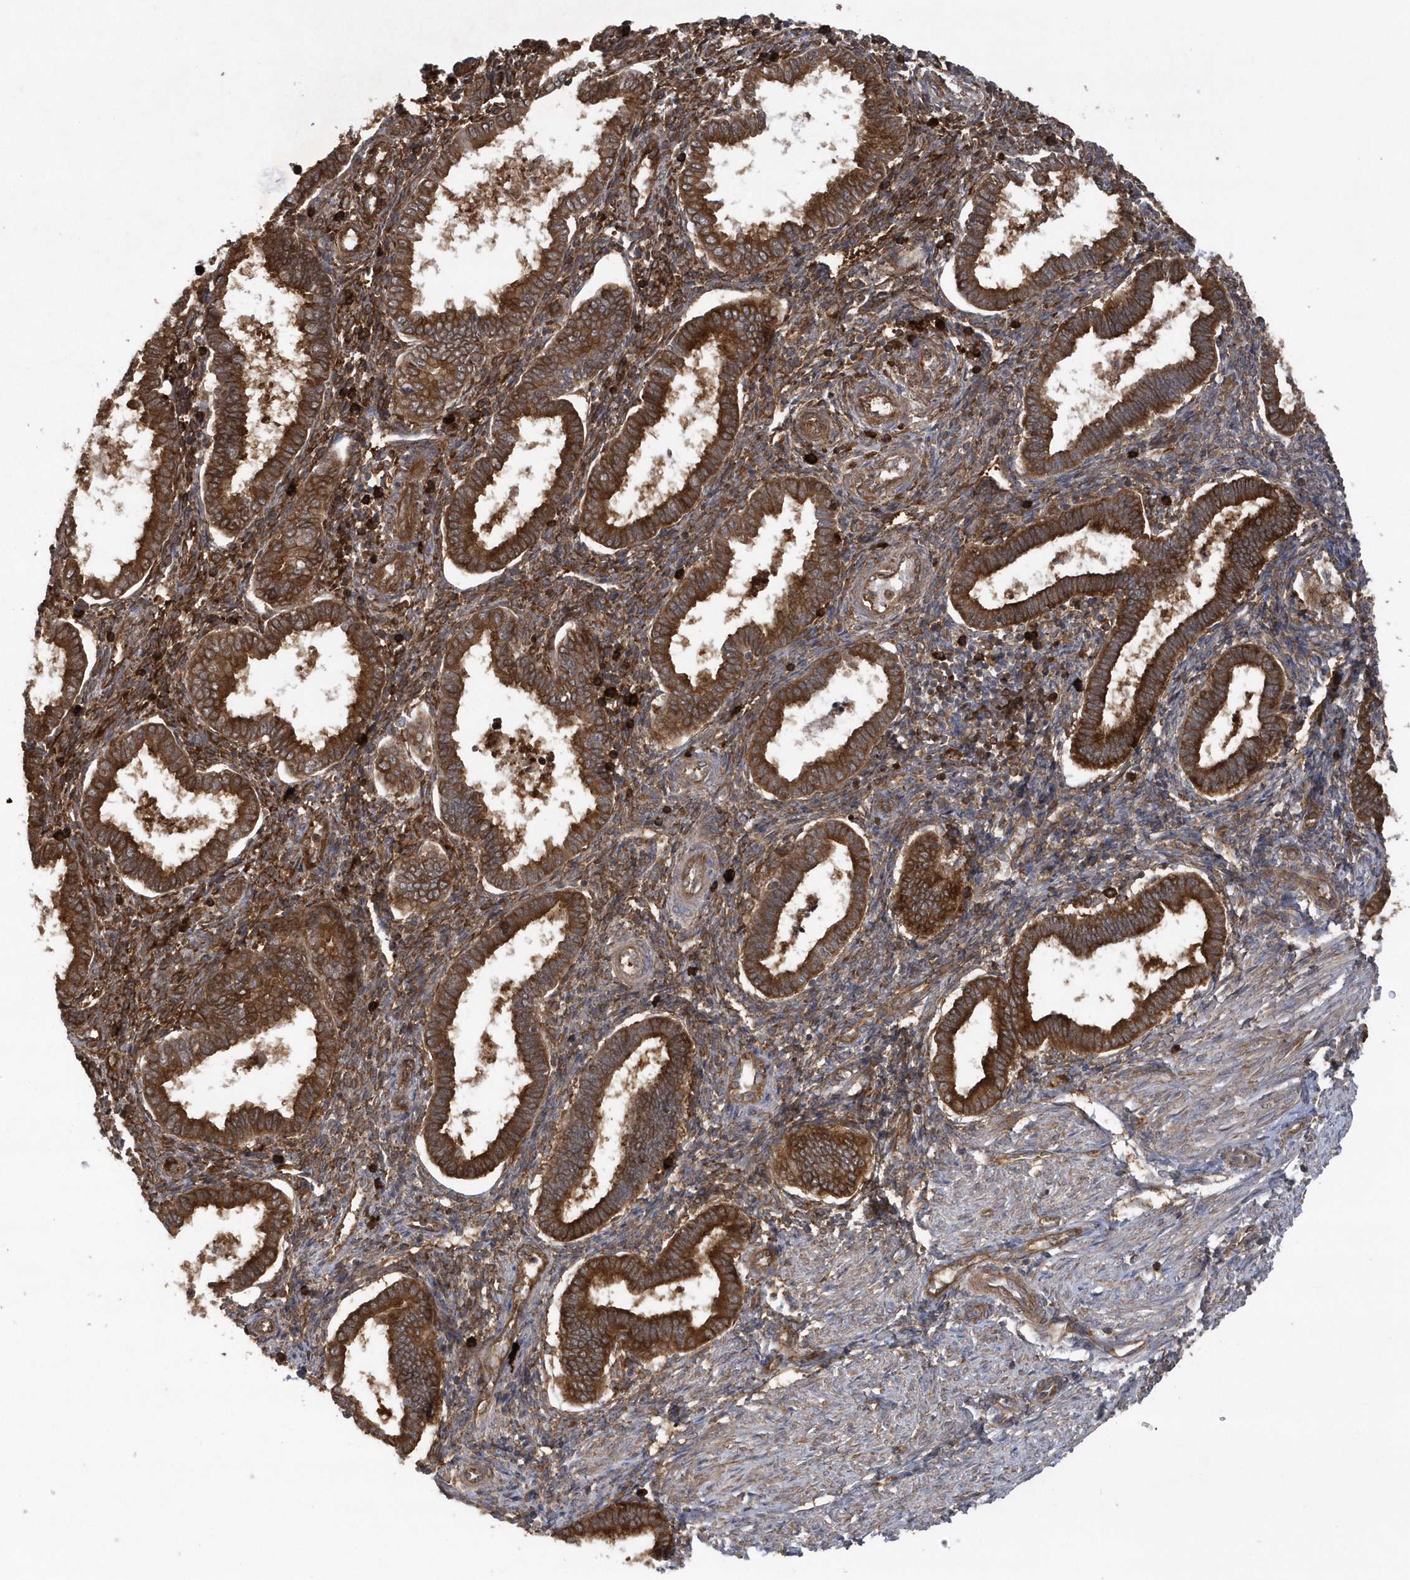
{"staining": {"intensity": "moderate", "quantity": ">75%", "location": "cytoplasmic/membranous"}, "tissue": "endometrium", "cell_type": "Cells in endometrial stroma", "image_type": "normal", "snomed": [{"axis": "morphology", "description": "Normal tissue, NOS"}, {"axis": "topography", "description": "Endometrium"}], "caption": "Endometrium stained with a brown dye displays moderate cytoplasmic/membranous positive positivity in approximately >75% of cells in endometrial stroma.", "gene": "PAICS", "patient": {"sex": "female", "age": 24}}